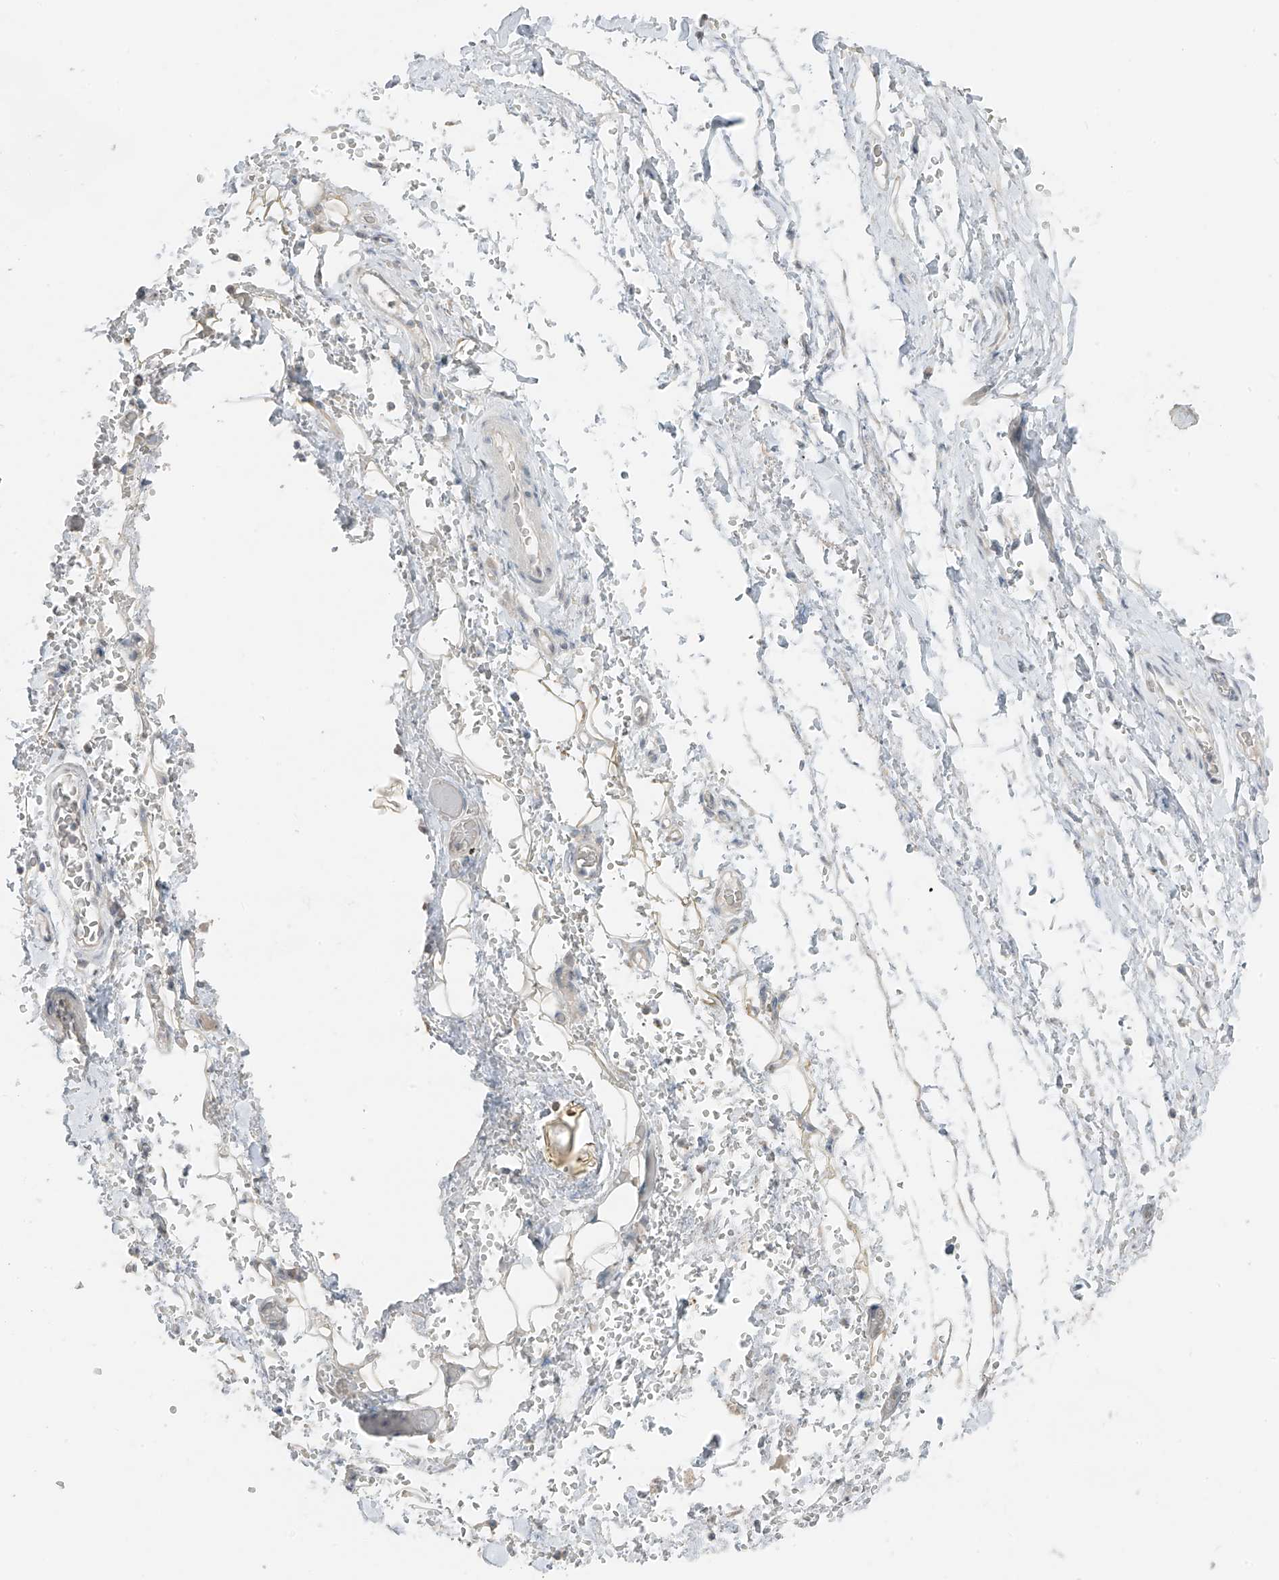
{"staining": {"intensity": "negative", "quantity": "none", "location": "none"}, "tissue": "adipose tissue", "cell_type": "Adipocytes", "image_type": "normal", "snomed": [{"axis": "morphology", "description": "Normal tissue, NOS"}, {"axis": "morphology", "description": "Adenocarcinoma, NOS"}, {"axis": "topography", "description": "Stomach, upper"}, {"axis": "topography", "description": "Peripheral nerve tissue"}], "caption": "Histopathology image shows no significant protein expression in adipocytes of normal adipose tissue. (Immunohistochemistry (ihc), brightfield microscopy, high magnification).", "gene": "PRDM6", "patient": {"sex": "male", "age": 62}}